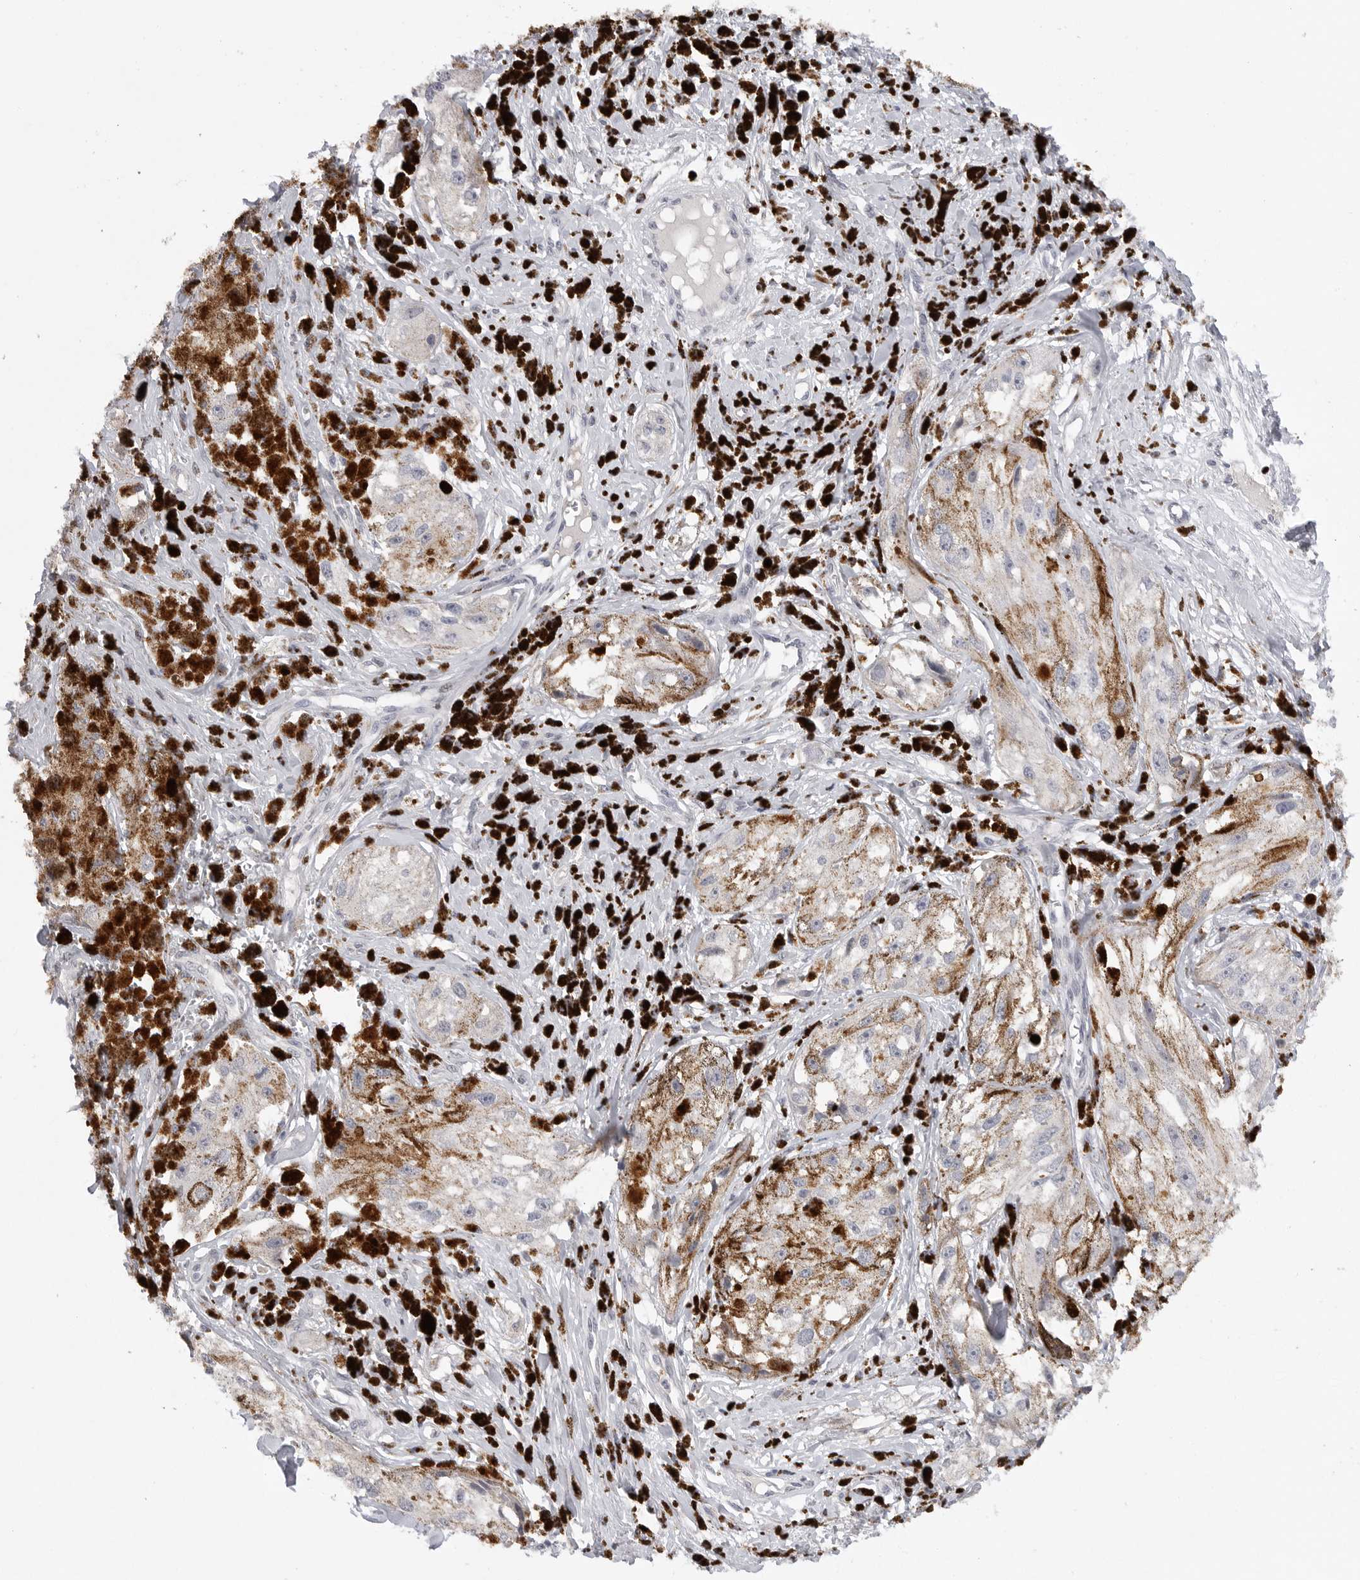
{"staining": {"intensity": "negative", "quantity": "none", "location": "none"}, "tissue": "melanoma", "cell_type": "Tumor cells", "image_type": "cancer", "snomed": [{"axis": "morphology", "description": "Malignant melanoma, NOS"}, {"axis": "topography", "description": "Skin"}], "caption": "A micrograph of human melanoma is negative for staining in tumor cells.", "gene": "FBXO43", "patient": {"sex": "male", "age": 88}}